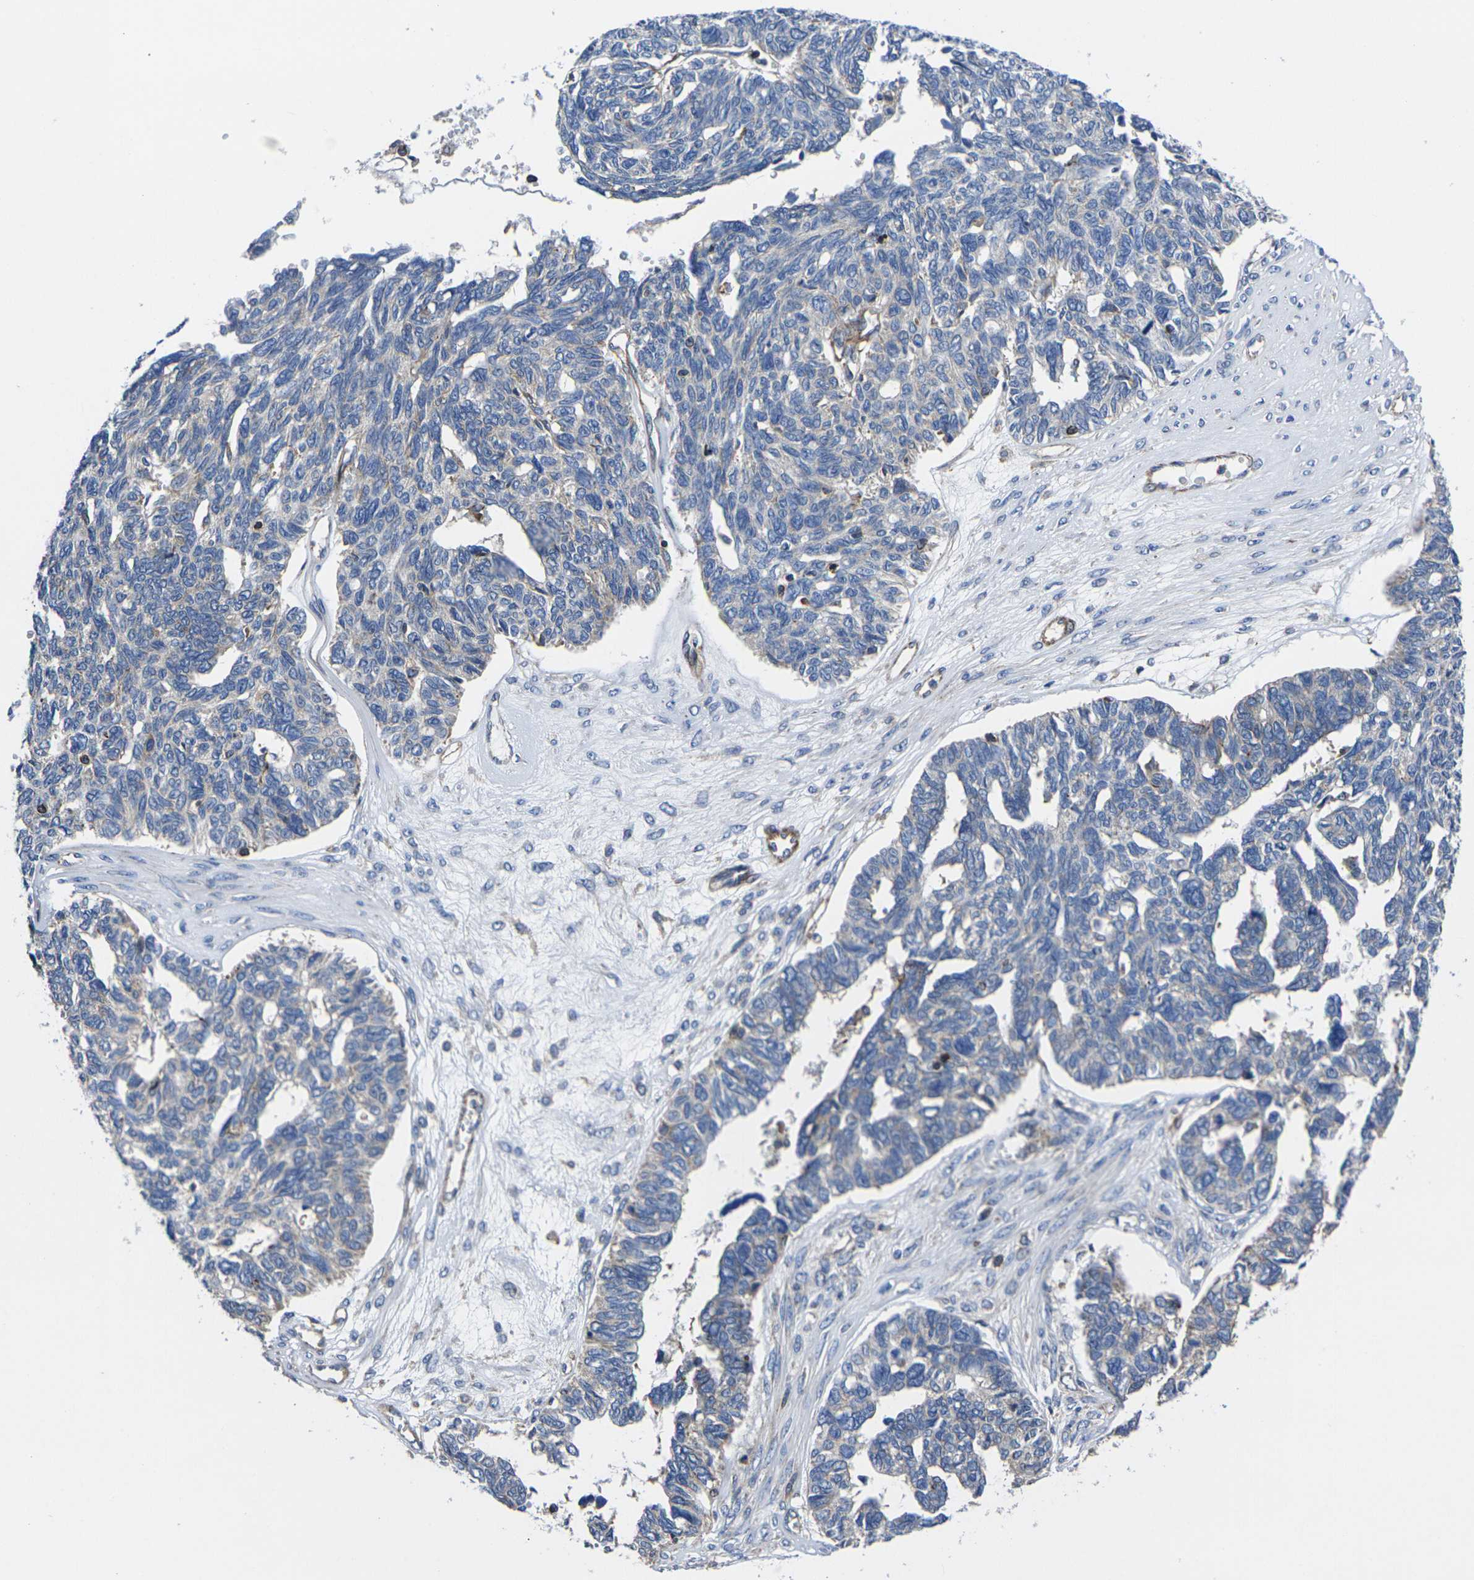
{"staining": {"intensity": "weak", "quantity": "<25%", "location": "cytoplasmic/membranous"}, "tissue": "ovarian cancer", "cell_type": "Tumor cells", "image_type": "cancer", "snomed": [{"axis": "morphology", "description": "Cystadenocarcinoma, serous, NOS"}, {"axis": "topography", "description": "Ovary"}], "caption": "A high-resolution histopathology image shows immunohistochemistry staining of ovarian cancer (serous cystadenocarcinoma), which demonstrates no significant expression in tumor cells.", "gene": "GPR4", "patient": {"sex": "female", "age": 79}}